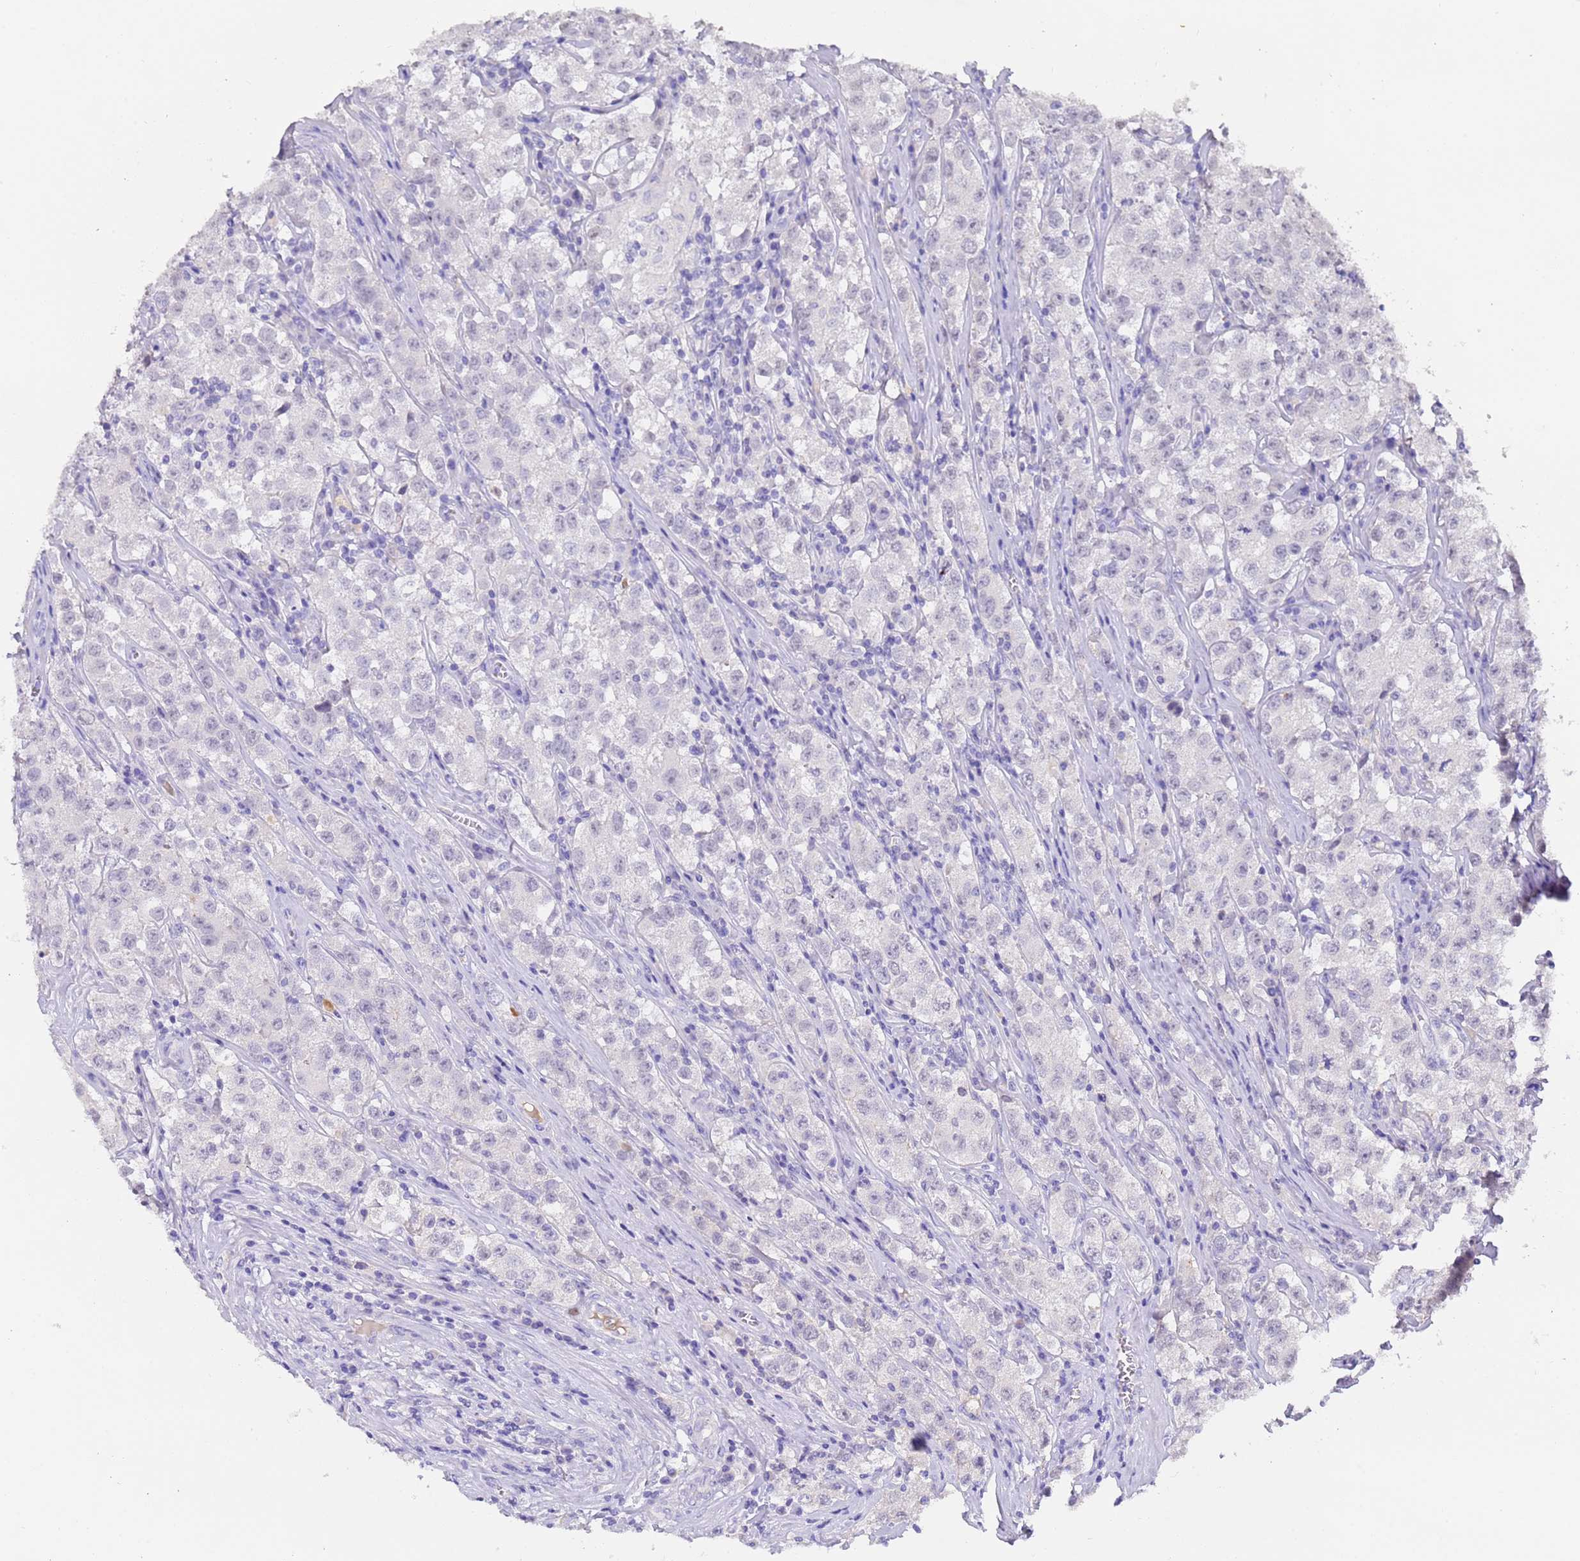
{"staining": {"intensity": "negative", "quantity": "none", "location": "none"}, "tissue": "testis cancer", "cell_type": "Tumor cells", "image_type": "cancer", "snomed": [{"axis": "morphology", "description": "Seminoma, NOS"}, {"axis": "morphology", "description": "Carcinoma, Embryonal, NOS"}, {"axis": "topography", "description": "Testis"}], "caption": "Immunohistochemistry (IHC) image of neoplastic tissue: testis cancer (seminoma) stained with DAB (3,3'-diaminobenzidine) demonstrates no significant protein expression in tumor cells. Brightfield microscopy of immunohistochemistry stained with DAB (3,3'-diaminobenzidine) (brown) and hematoxylin (blue), captured at high magnification.", "gene": "CFHR2", "patient": {"sex": "male", "age": 43}}